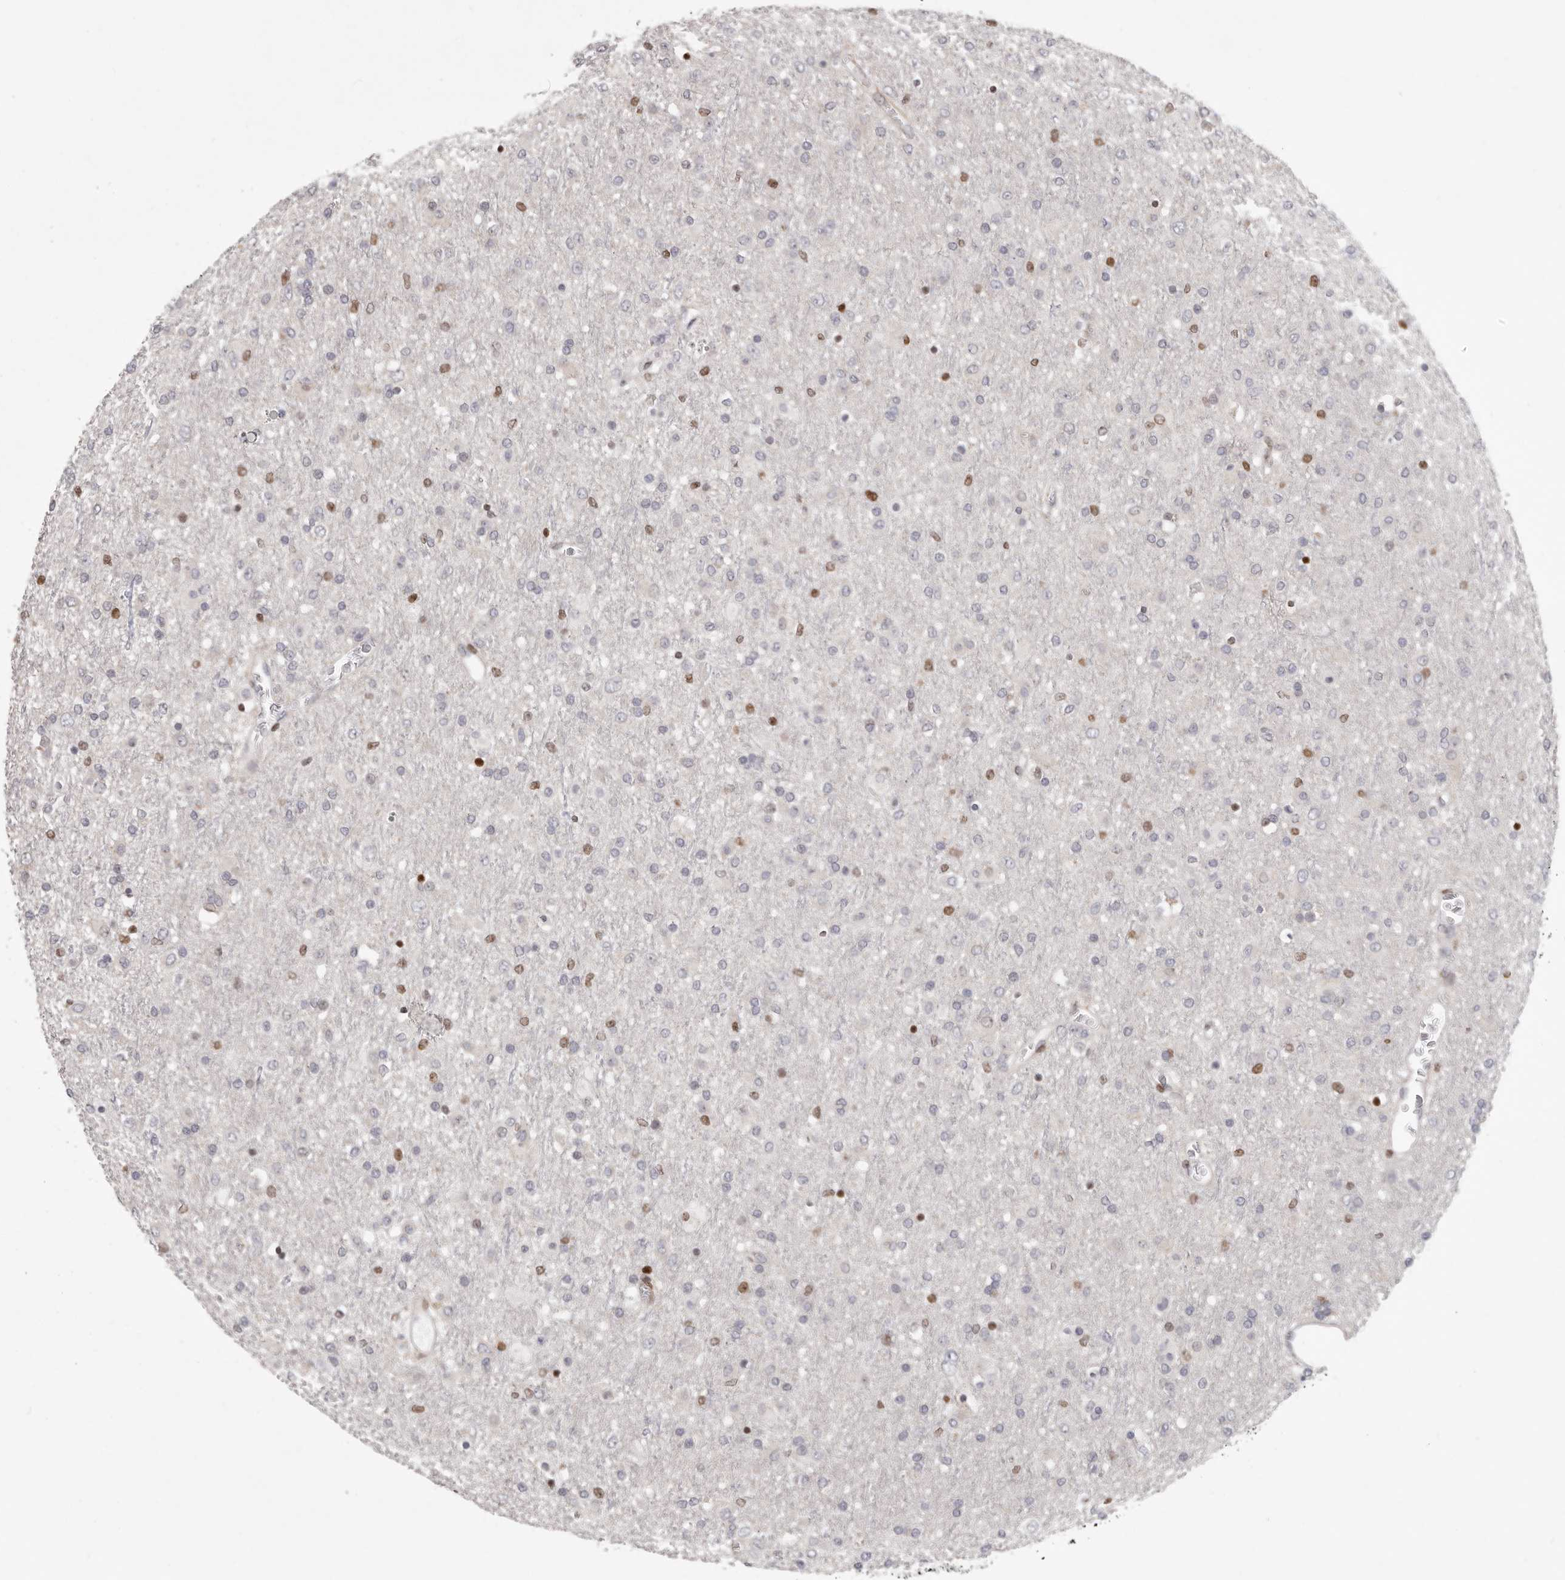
{"staining": {"intensity": "moderate", "quantity": "25%-75%", "location": "nuclear"}, "tissue": "glioma", "cell_type": "Tumor cells", "image_type": "cancer", "snomed": [{"axis": "morphology", "description": "Glioma, malignant, Low grade"}, {"axis": "topography", "description": "Brain"}], "caption": "The micrograph demonstrates staining of malignant glioma (low-grade), revealing moderate nuclear protein staining (brown color) within tumor cells.", "gene": "SRP19", "patient": {"sex": "male", "age": 65}}